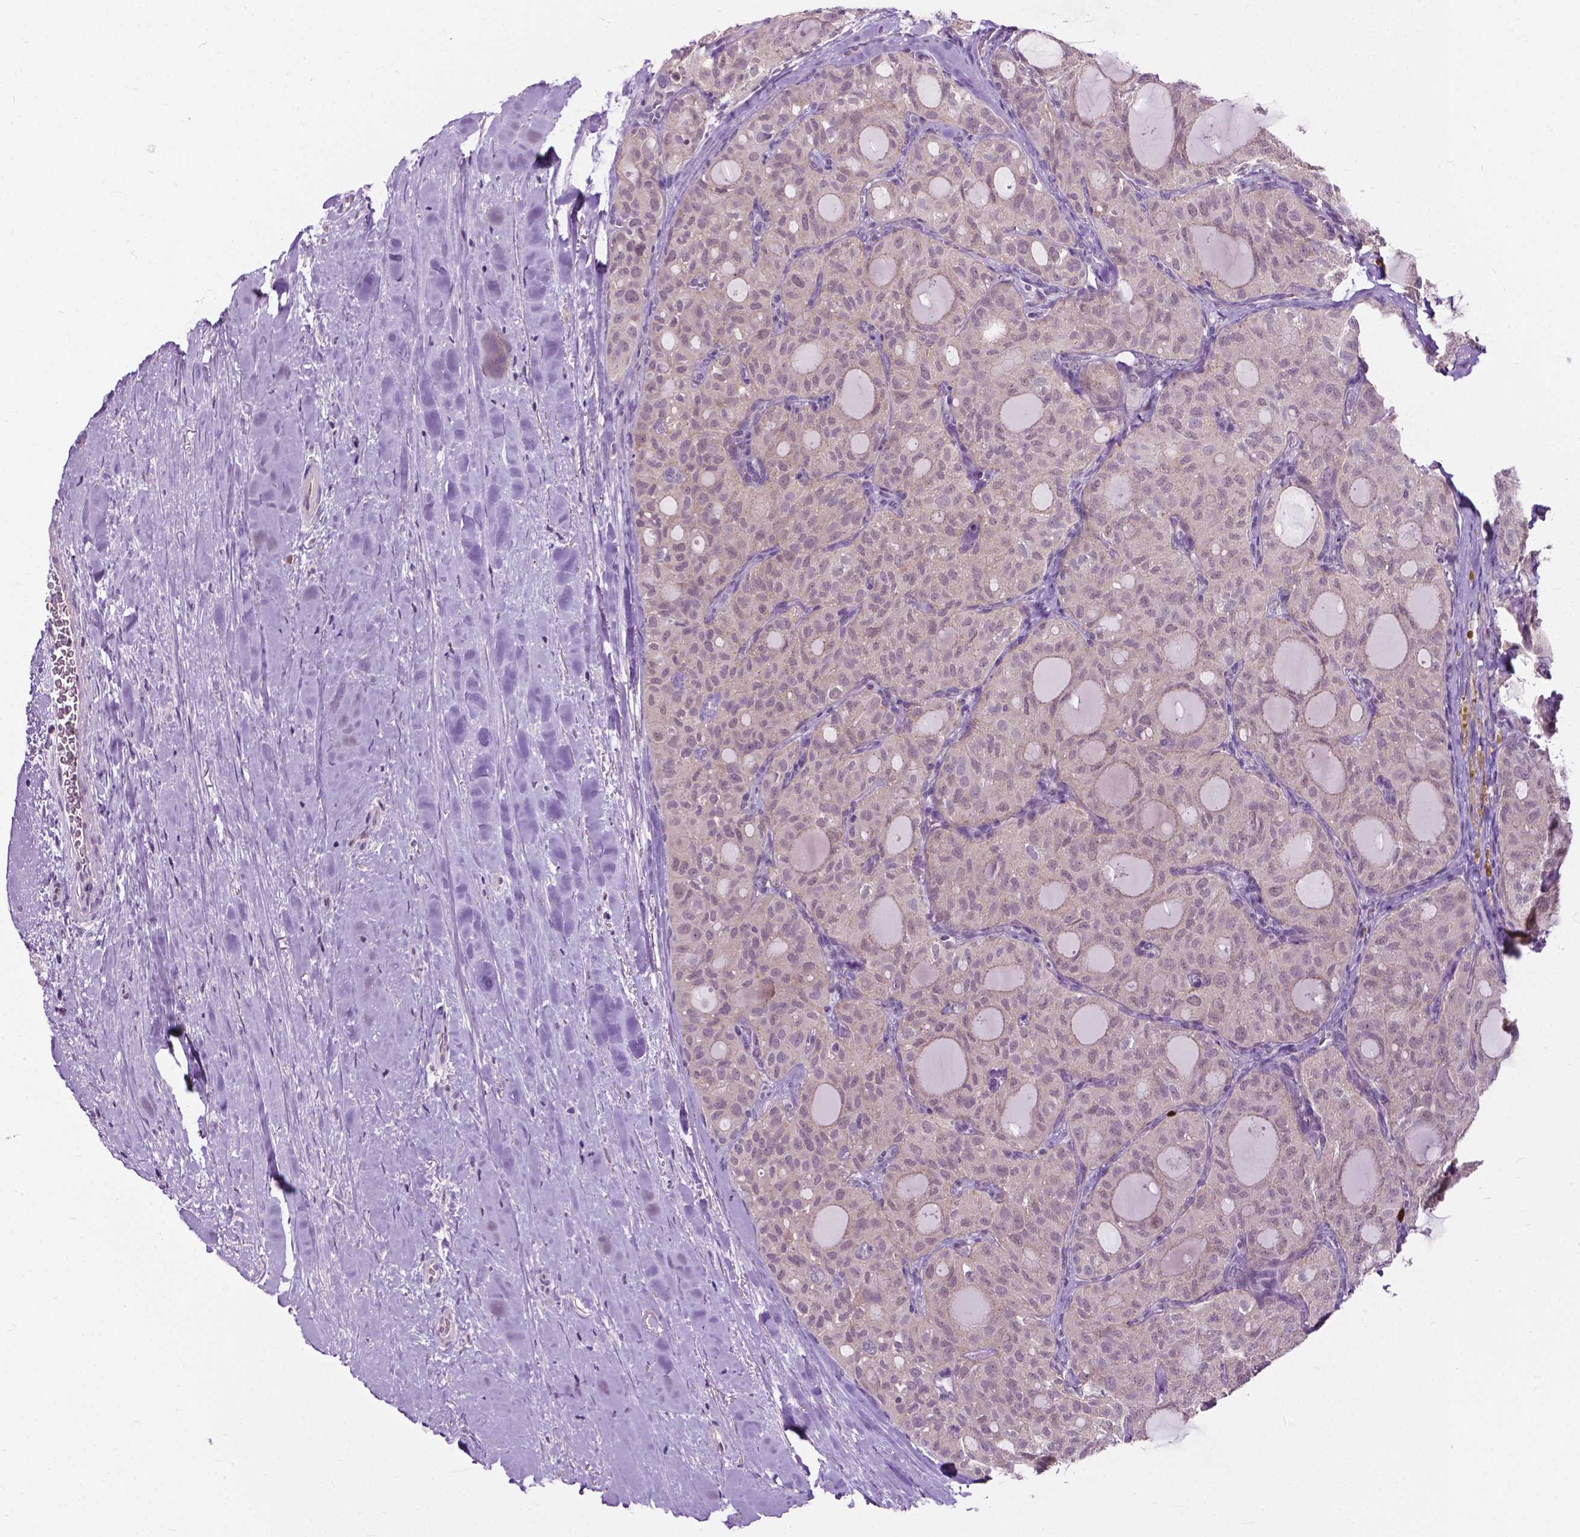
{"staining": {"intensity": "negative", "quantity": "none", "location": "none"}, "tissue": "thyroid cancer", "cell_type": "Tumor cells", "image_type": "cancer", "snomed": [{"axis": "morphology", "description": "Follicular adenoma carcinoma, NOS"}, {"axis": "topography", "description": "Thyroid gland"}], "caption": "Immunohistochemistry (IHC) histopathology image of follicular adenoma carcinoma (thyroid) stained for a protein (brown), which shows no positivity in tumor cells.", "gene": "TTC9B", "patient": {"sex": "male", "age": 75}}